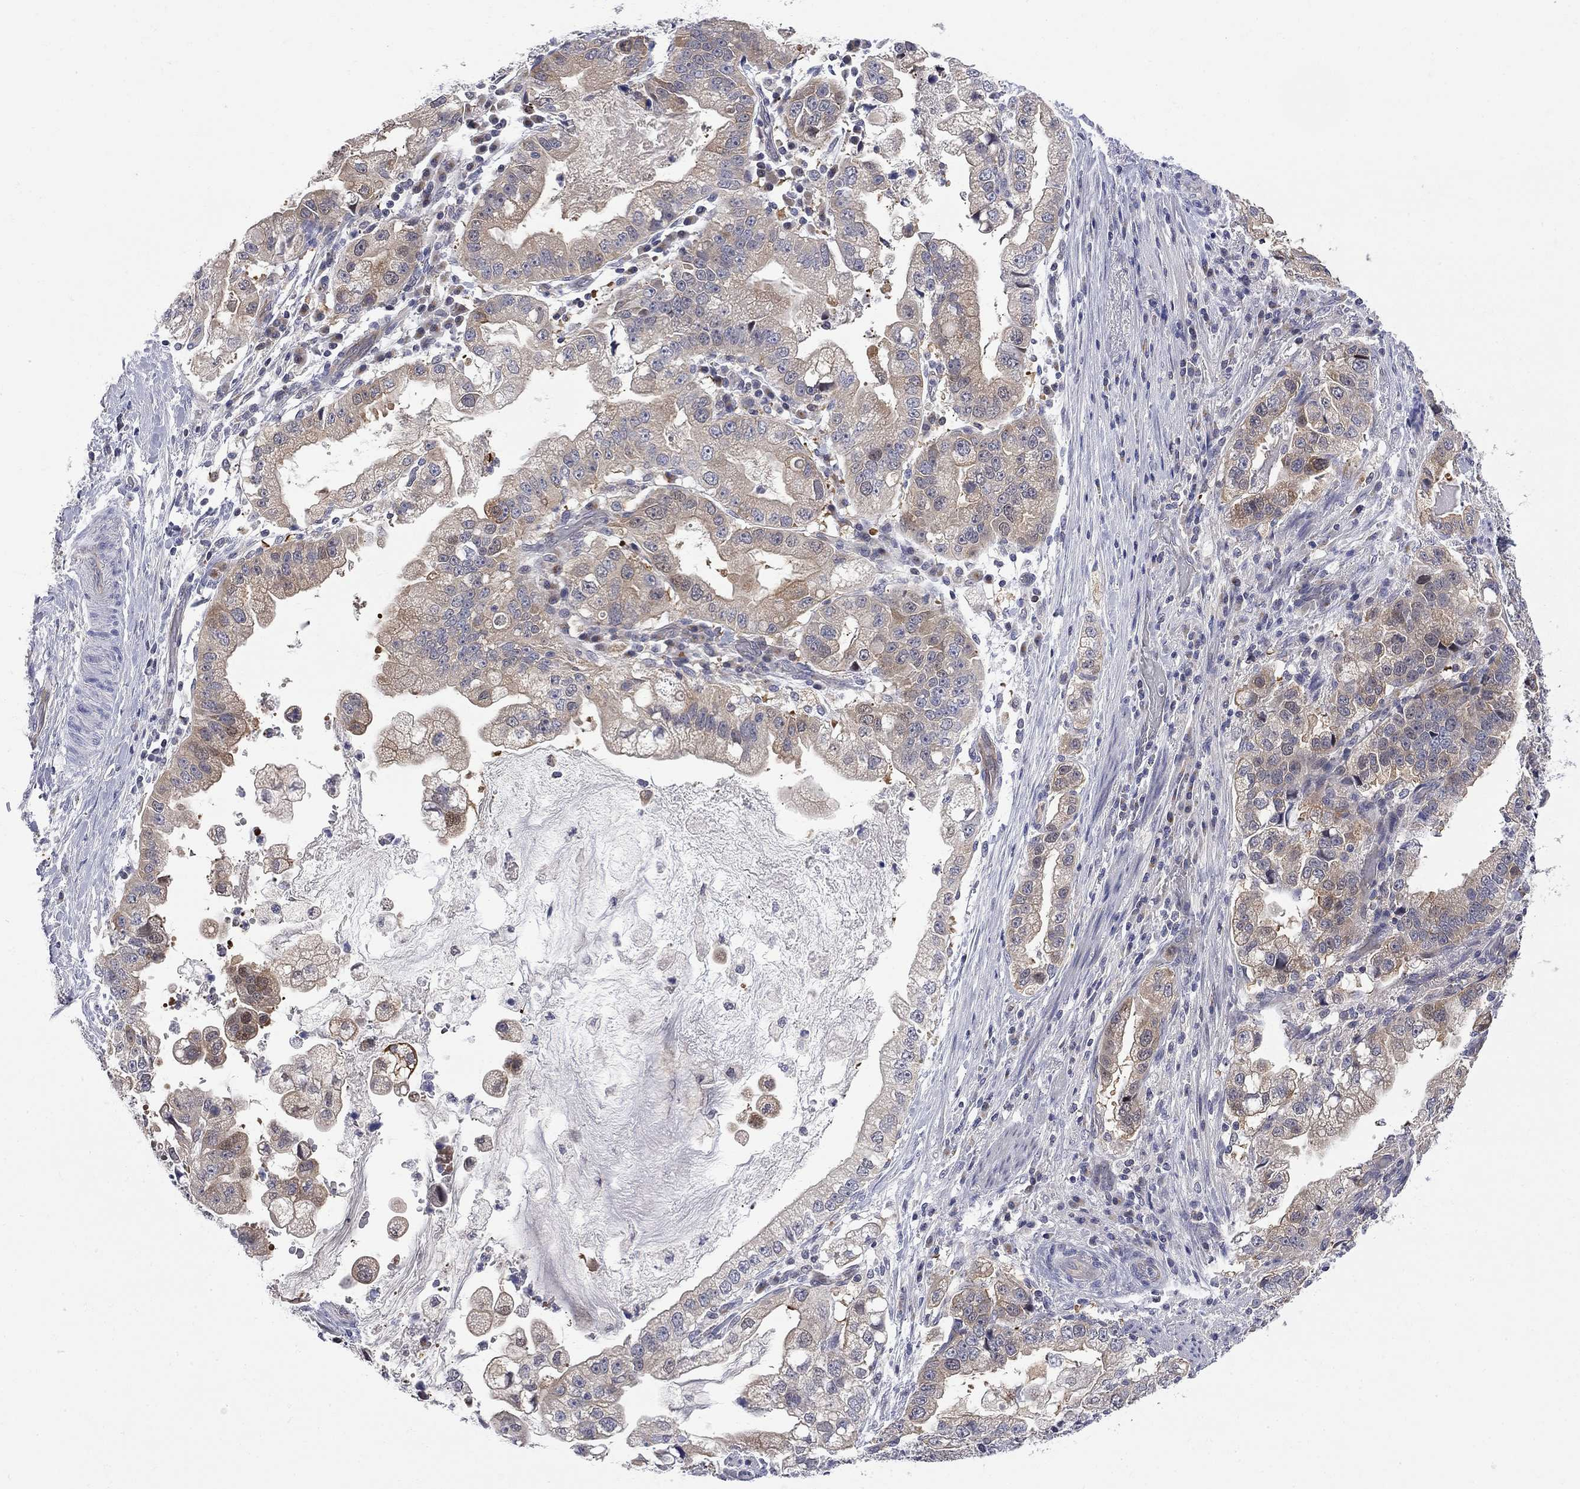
{"staining": {"intensity": "moderate", "quantity": ">75%", "location": "cytoplasmic/membranous"}, "tissue": "stomach cancer", "cell_type": "Tumor cells", "image_type": "cancer", "snomed": [{"axis": "morphology", "description": "Adenocarcinoma, NOS"}, {"axis": "topography", "description": "Stomach"}], "caption": "Stomach cancer (adenocarcinoma) was stained to show a protein in brown. There is medium levels of moderate cytoplasmic/membranous expression in approximately >75% of tumor cells.", "gene": "GALNT8", "patient": {"sex": "male", "age": 59}}